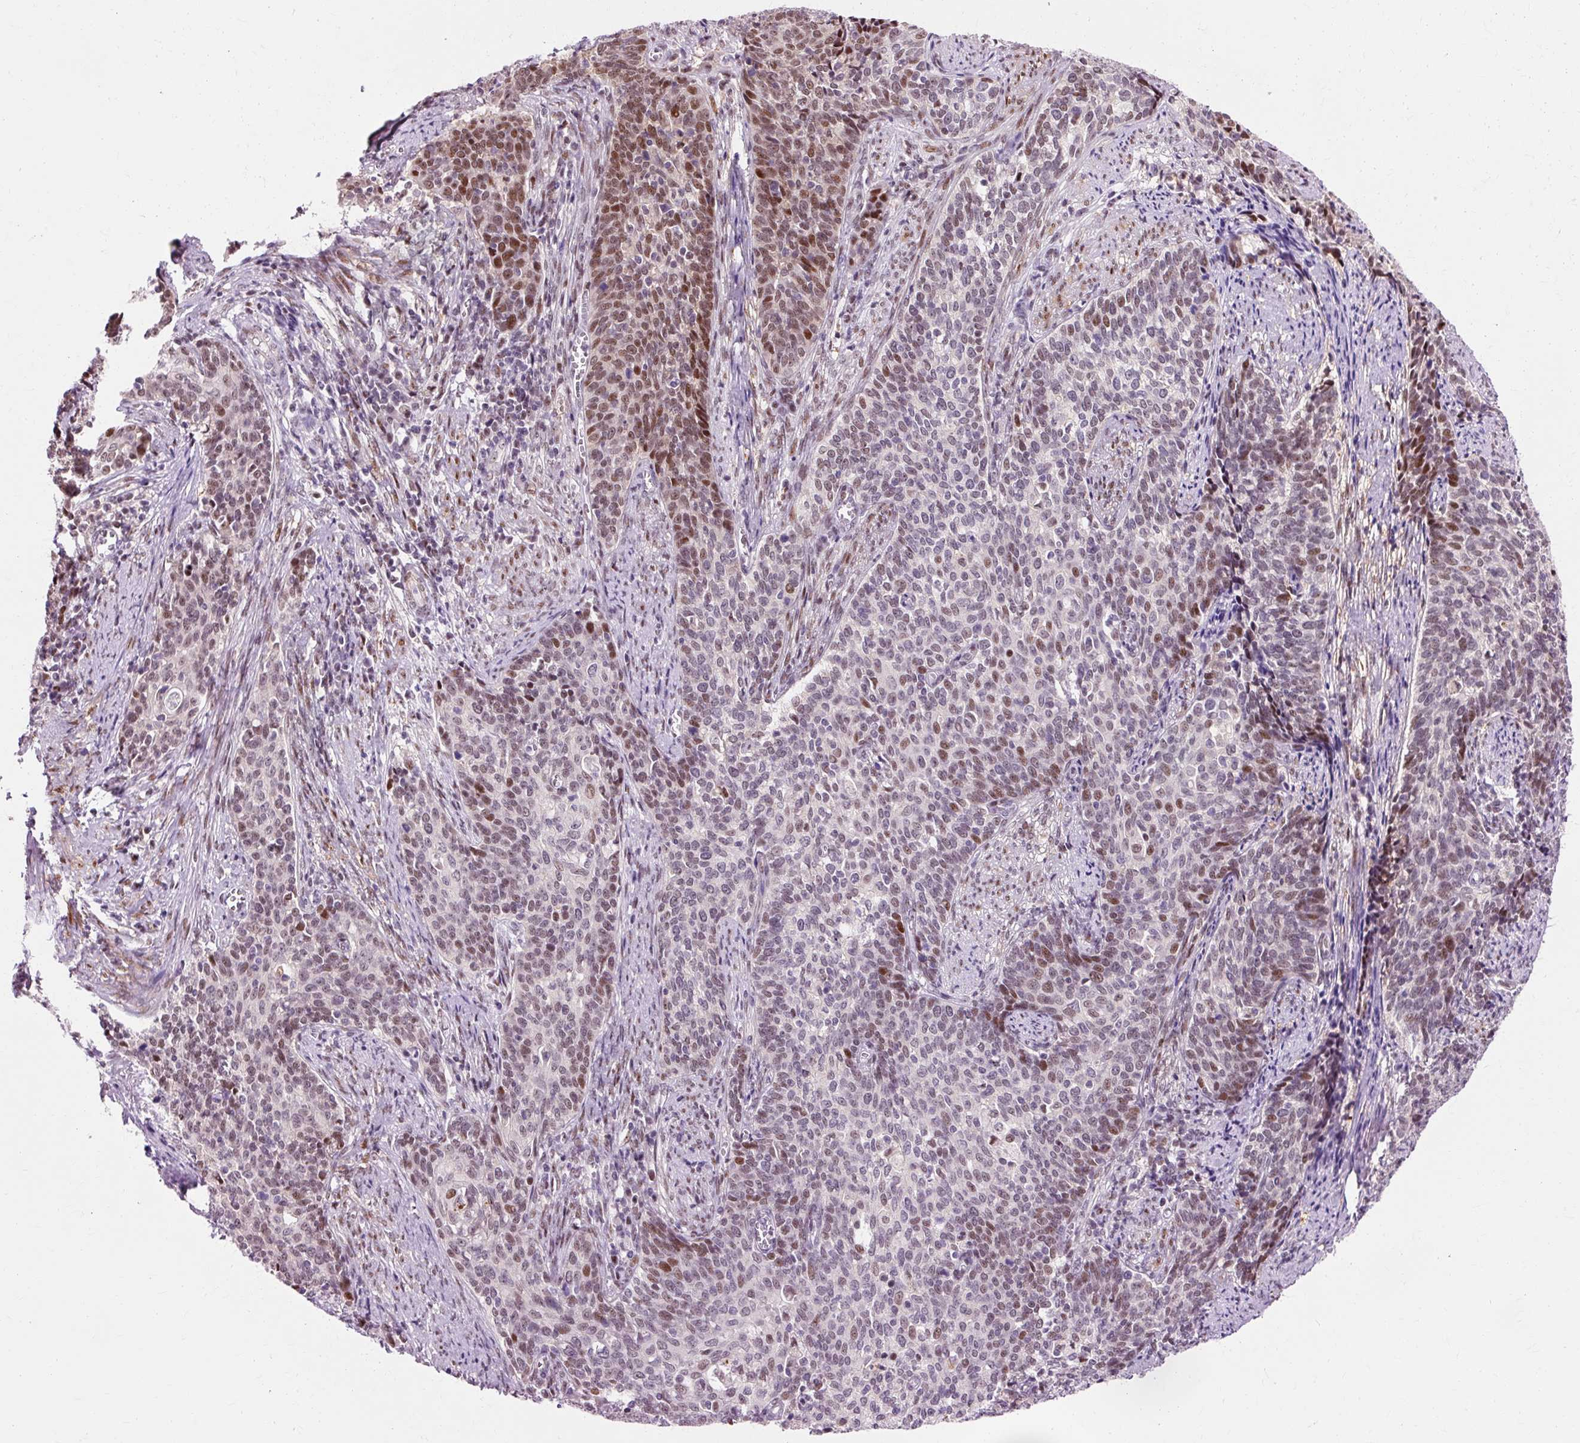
{"staining": {"intensity": "moderate", "quantity": "25%-75%", "location": "nuclear"}, "tissue": "cervical cancer", "cell_type": "Tumor cells", "image_type": "cancer", "snomed": [{"axis": "morphology", "description": "Squamous cell carcinoma, NOS"}, {"axis": "topography", "description": "Cervix"}], "caption": "Immunohistochemical staining of cervical cancer exhibits medium levels of moderate nuclear positivity in about 25%-75% of tumor cells.", "gene": "MACROD2", "patient": {"sex": "female", "age": 39}}